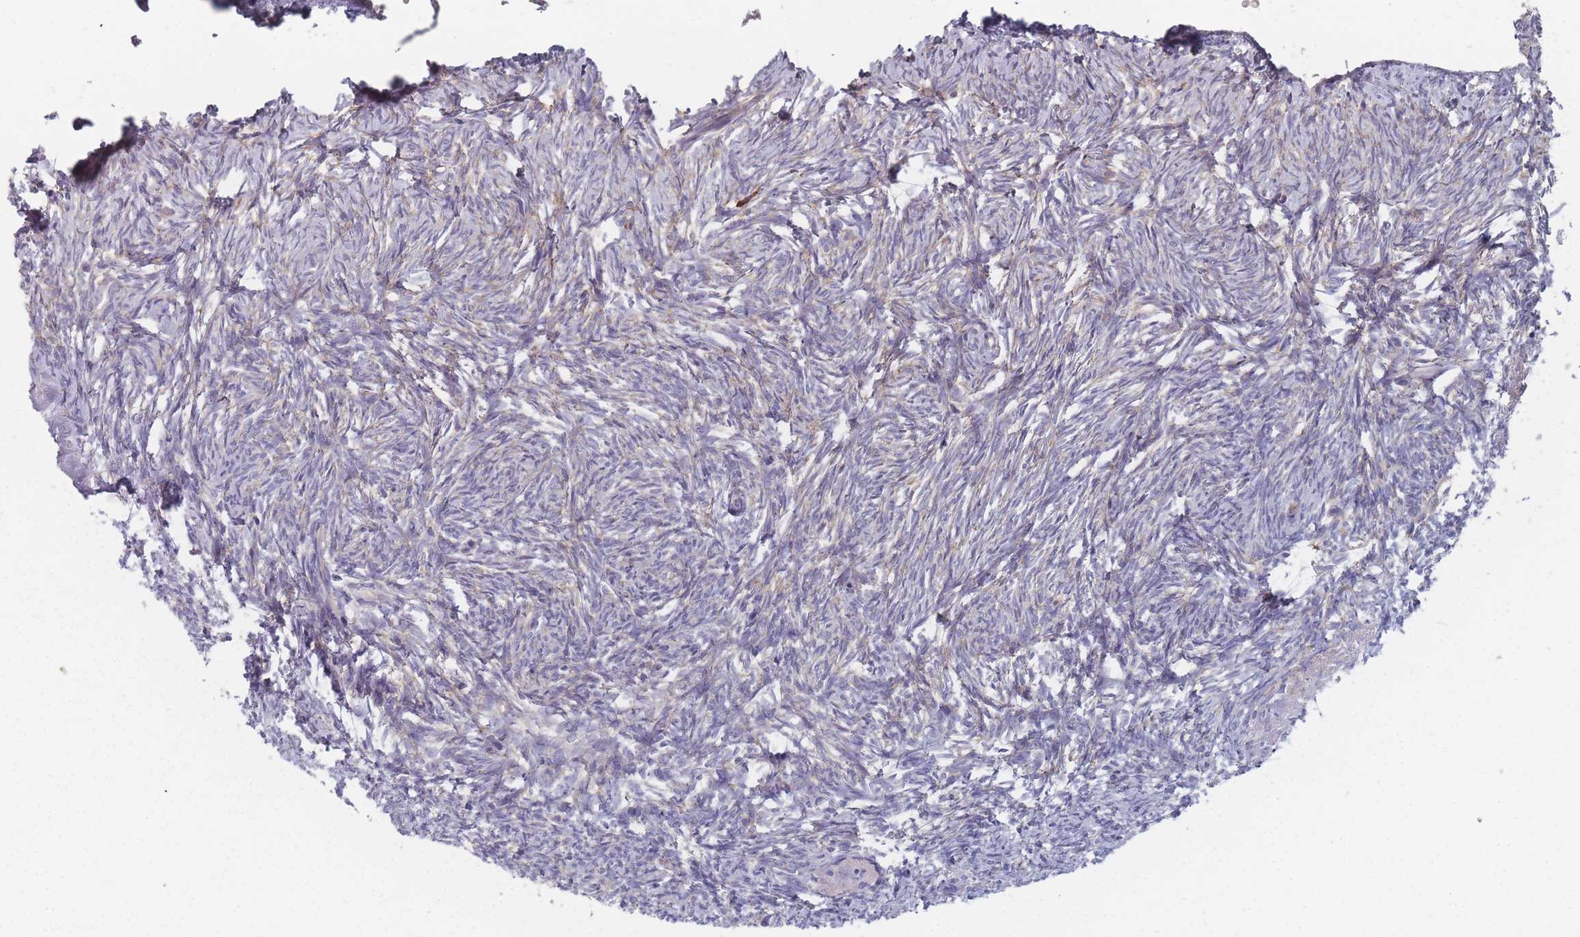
{"staining": {"intensity": "strong", "quantity": ">75%", "location": "cytoplasmic/membranous"}, "tissue": "ovary", "cell_type": "Follicle cells", "image_type": "normal", "snomed": [{"axis": "morphology", "description": "Normal tissue, NOS"}, {"axis": "topography", "description": "Ovary"}], "caption": "IHC histopathology image of normal ovary stained for a protein (brown), which reveals high levels of strong cytoplasmic/membranous staining in about >75% of follicle cells.", "gene": "CACNG5", "patient": {"sex": "female", "age": 51}}